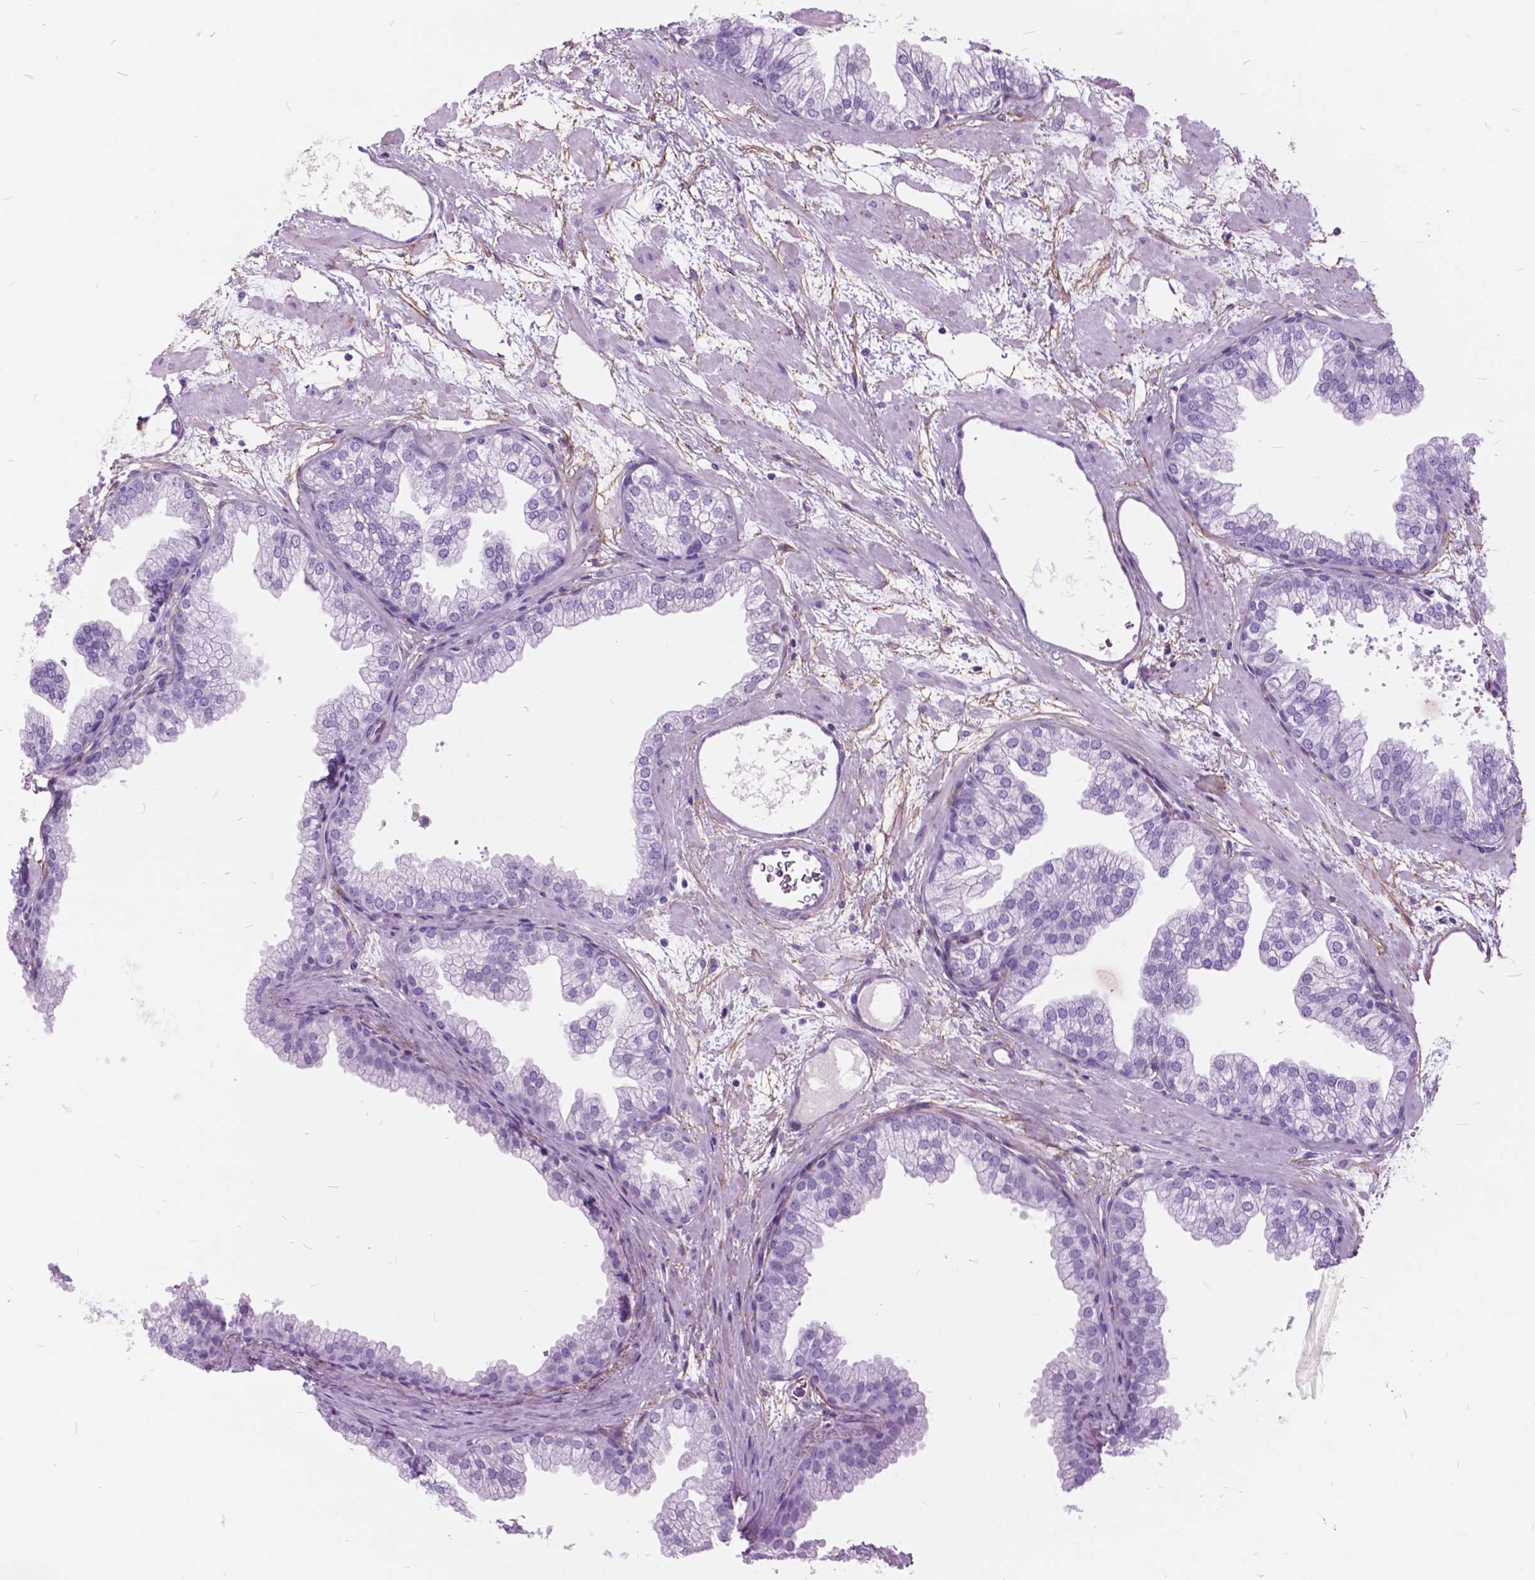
{"staining": {"intensity": "negative", "quantity": "none", "location": "none"}, "tissue": "prostate", "cell_type": "Glandular cells", "image_type": "normal", "snomed": [{"axis": "morphology", "description": "Normal tissue, NOS"}, {"axis": "topography", "description": "Prostate"}], "caption": "The micrograph exhibits no staining of glandular cells in benign prostate.", "gene": "GDF9", "patient": {"sex": "male", "age": 37}}